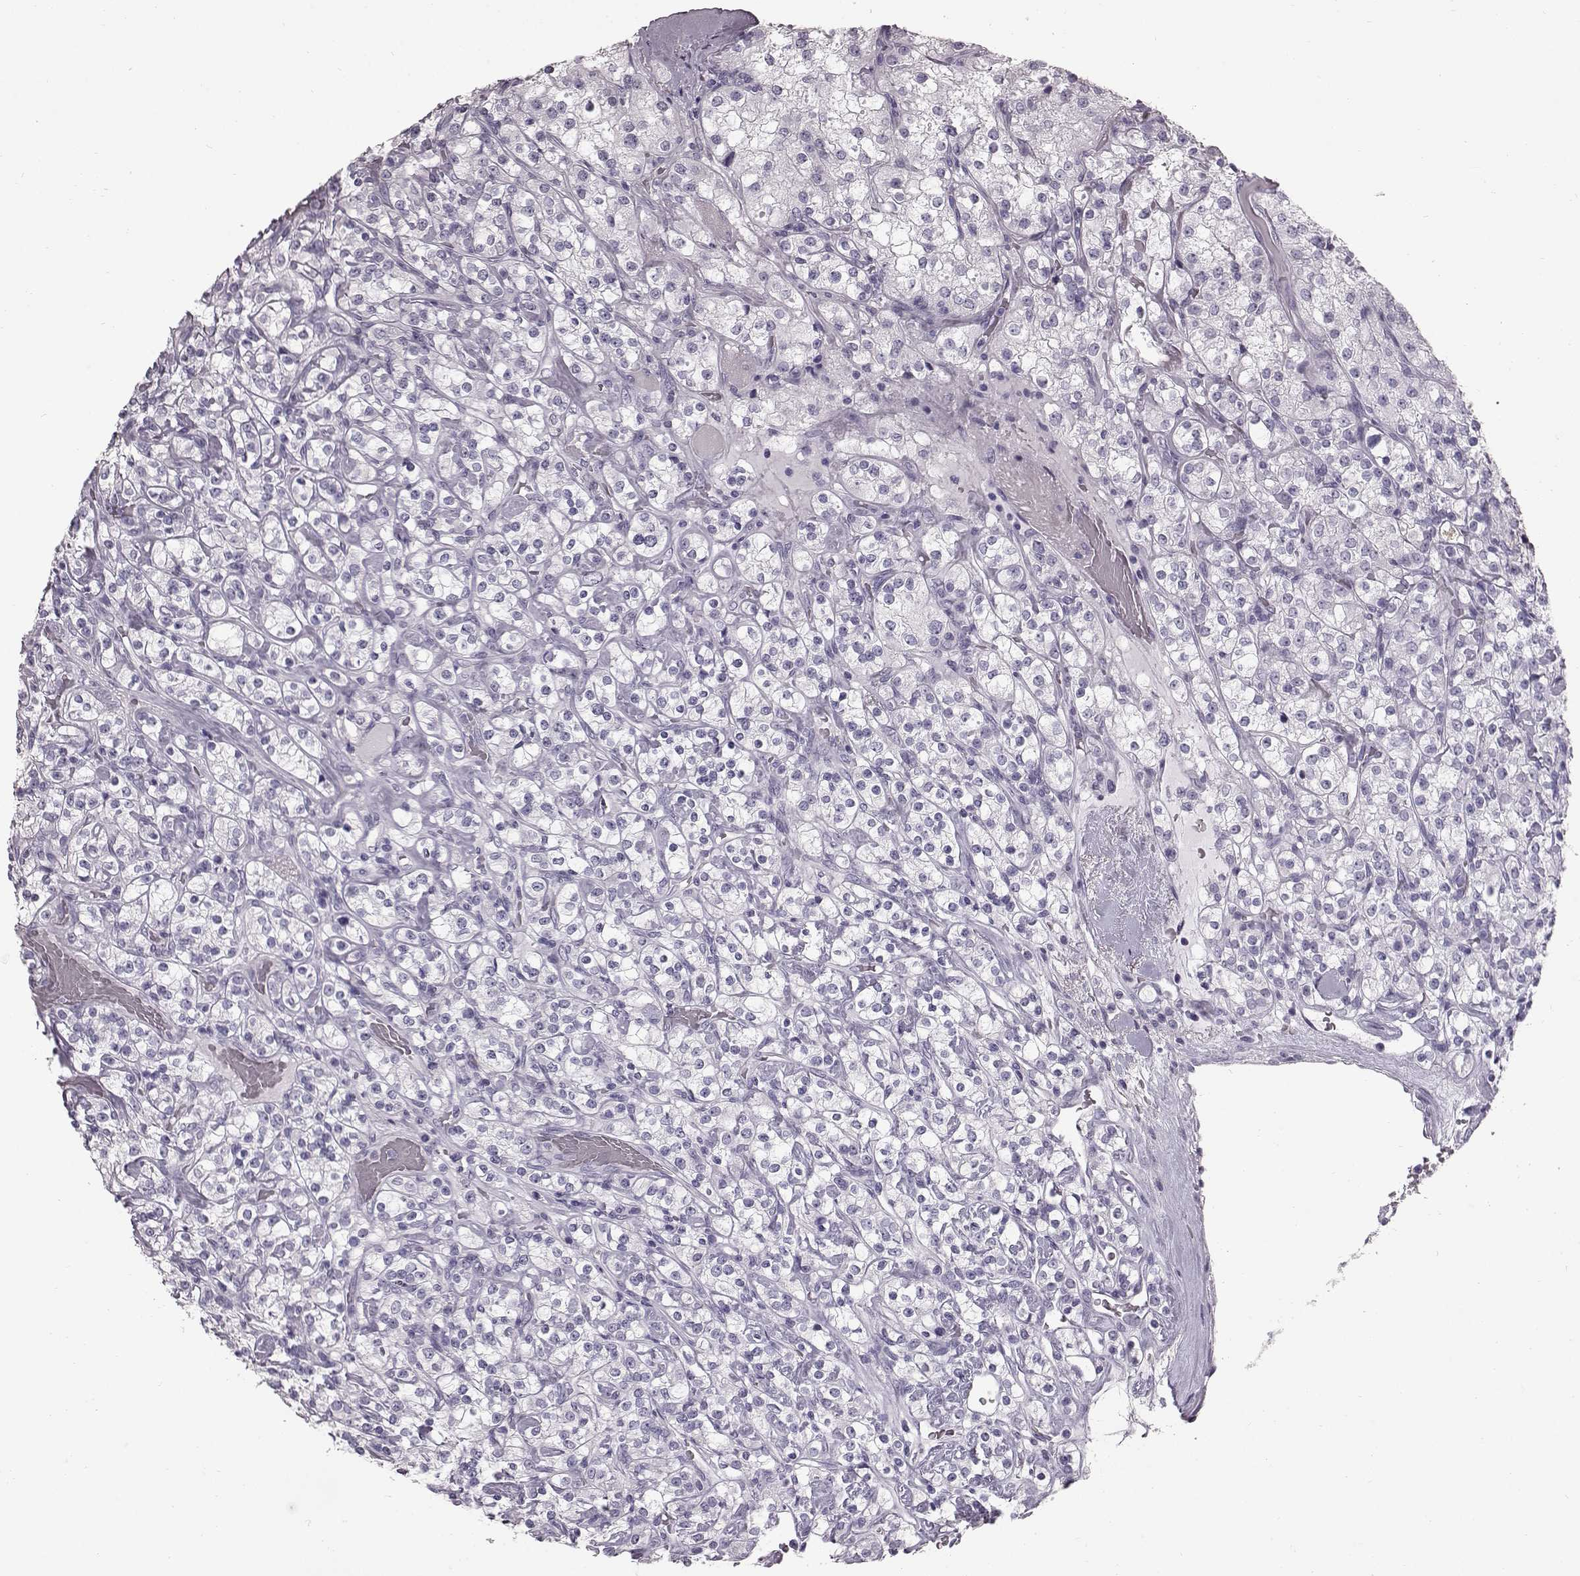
{"staining": {"intensity": "negative", "quantity": "none", "location": "none"}, "tissue": "renal cancer", "cell_type": "Tumor cells", "image_type": "cancer", "snomed": [{"axis": "morphology", "description": "Adenocarcinoma, NOS"}, {"axis": "topography", "description": "Kidney"}], "caption": "Renal cancer (adenocarcinoma) was stained to show a protein in brown. There is no significant positivity in tumor cells.", "gene": "TCHHL1", "patient": {"sex": "male", "age": 77}}